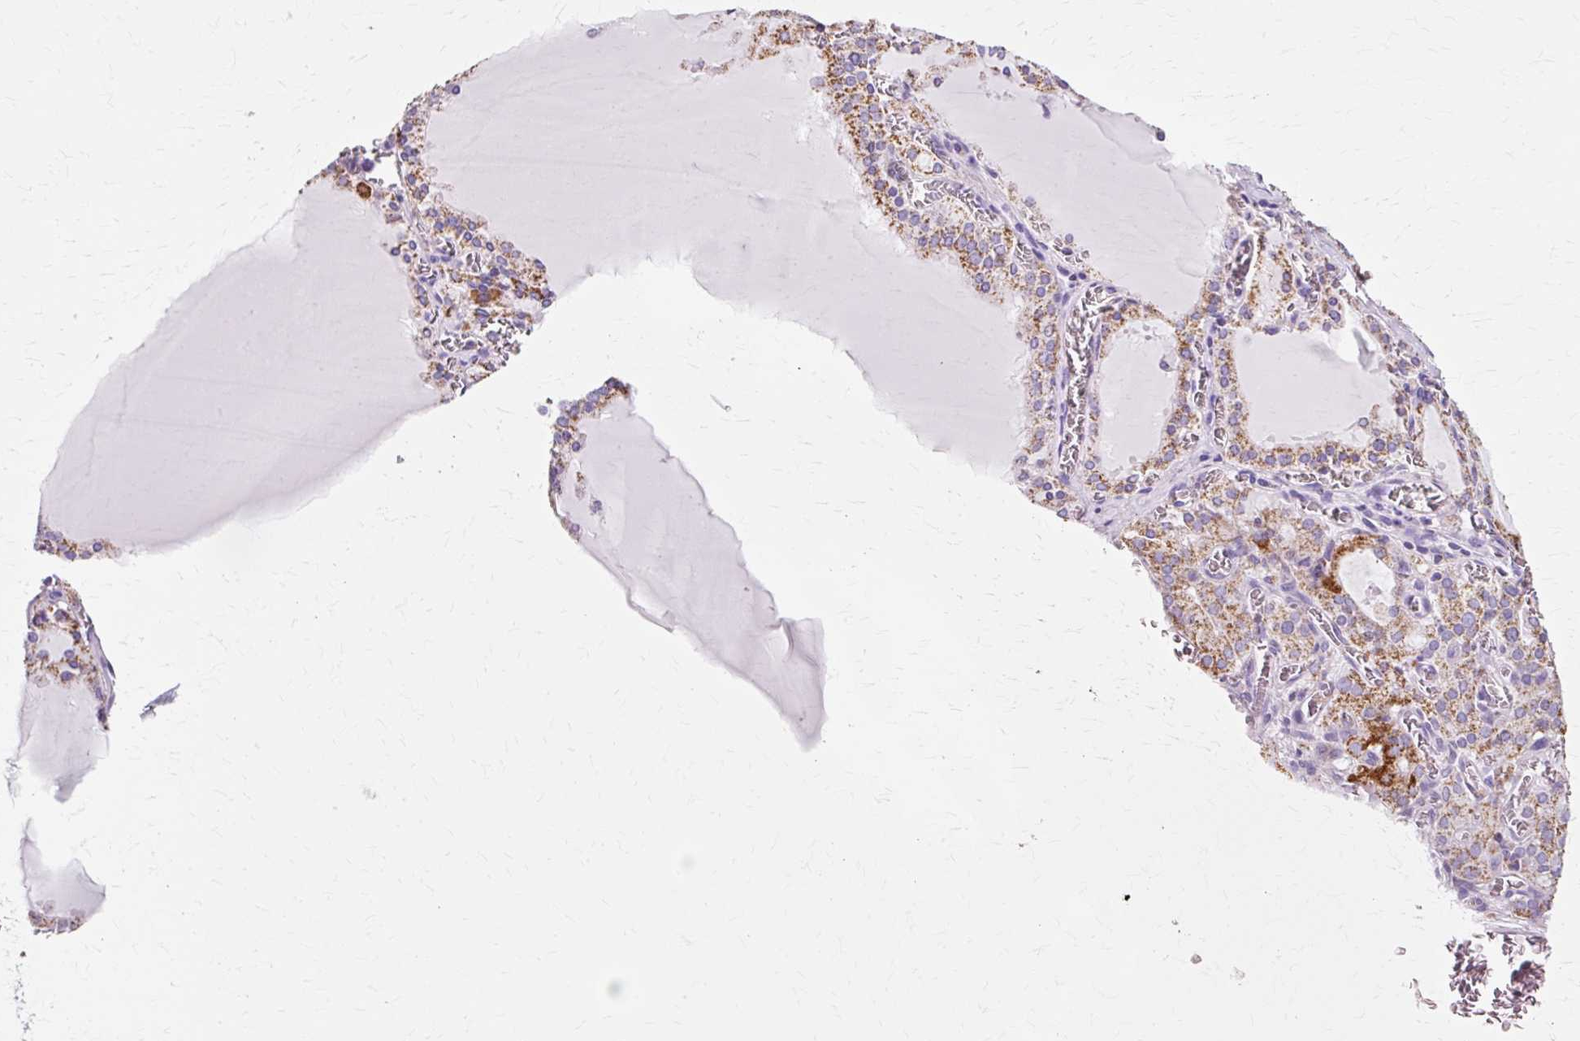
{"staining": {"intensity": "moderate", "quantity": "25%-75%", "location": "cytoplasmic/membranous"}, "tissue": "thyroid gland", "cell_type": "Glandular cells", "image_type": "normal", "snomed": [{"axis": "morphology", "description": "Normal tissue, NOS"}, {"axis": "topography", "description": "Thyroid gland"}], "caption": "This photomicrograph displays immunohistochemistry staining of normal thyroid gland, with medium moderate cytoplasmic/membranous staining in approximately 25%-75% of glandular cells.", "gene": "ATP5PO", "patient": {"sex": "female", "age": 30}}